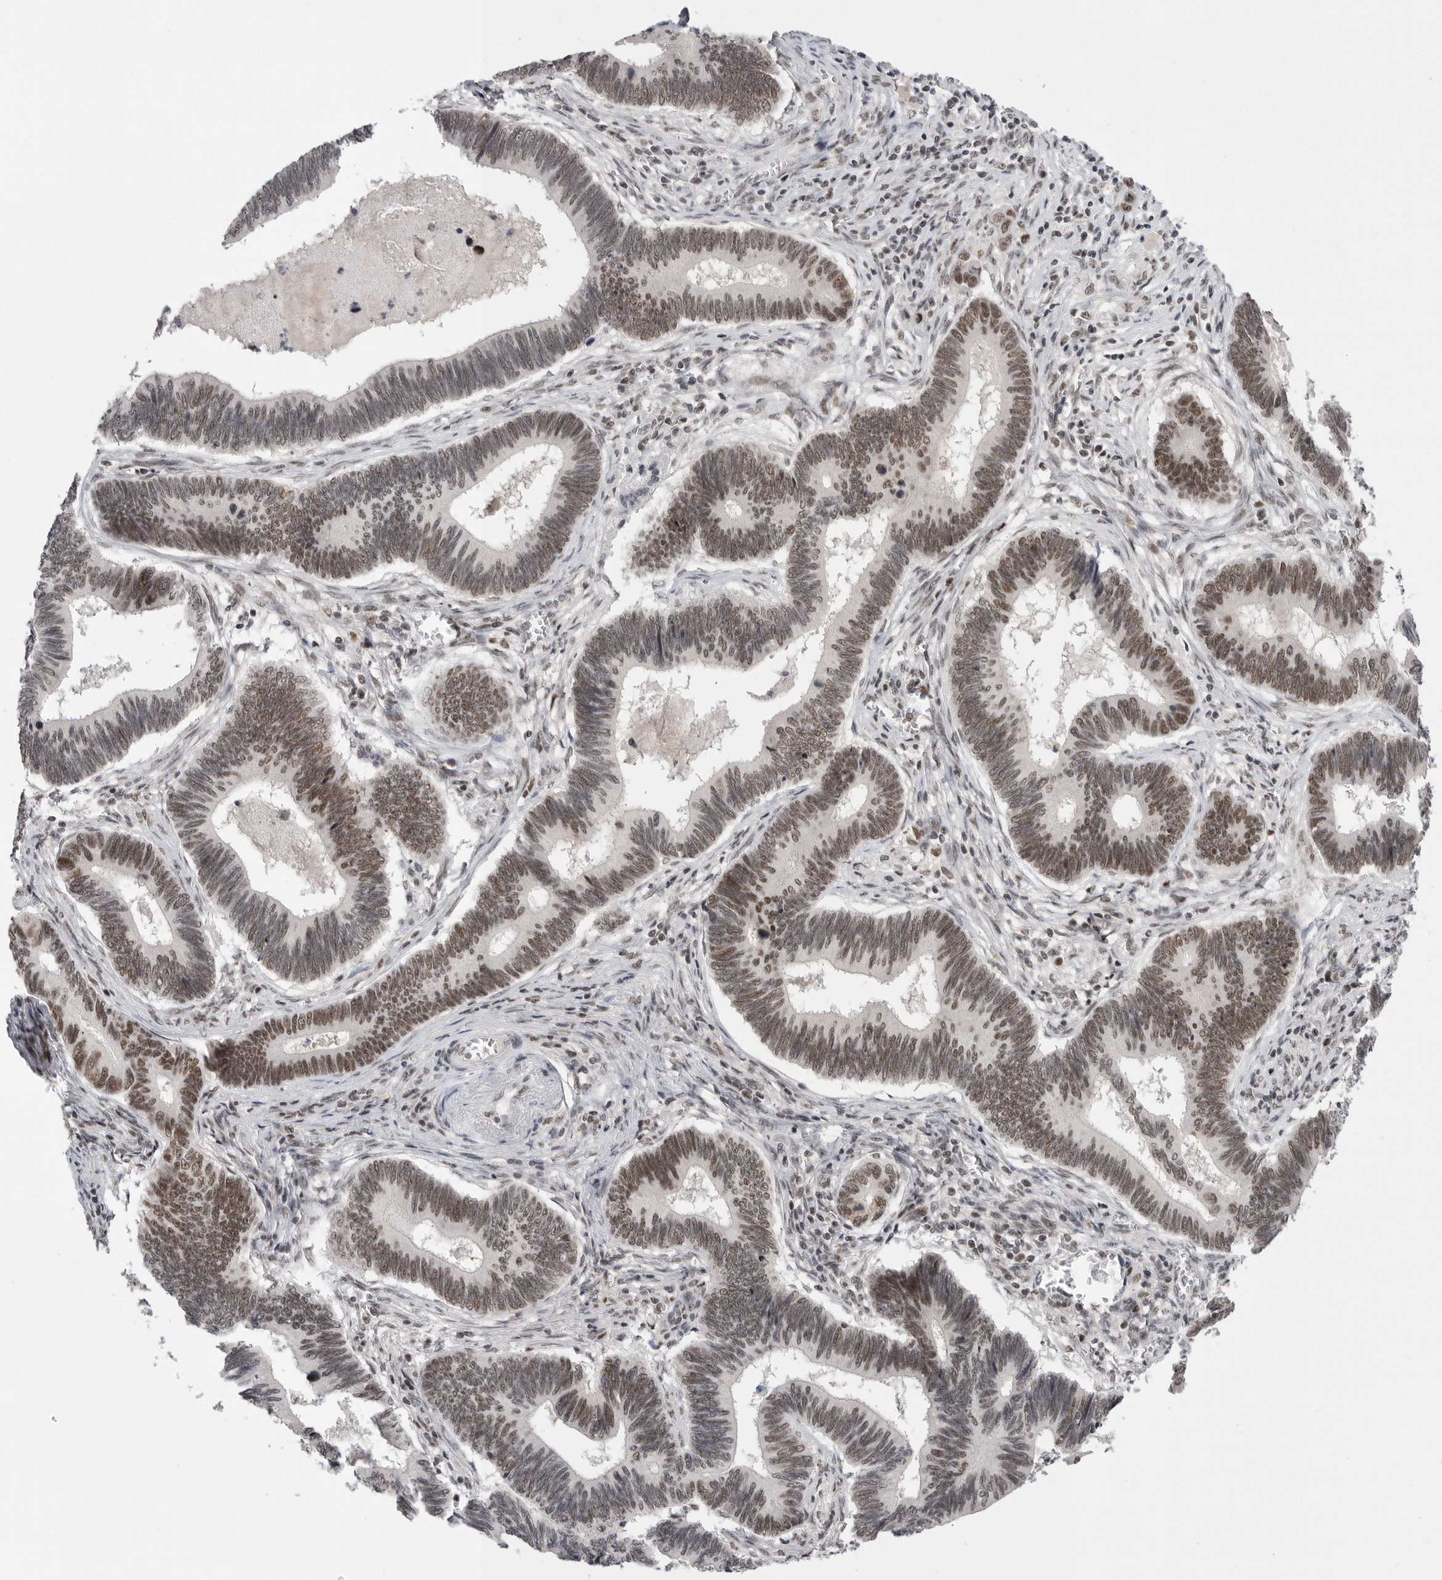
{"staining": {"intensity": "moderate", "quantity": ">75%", "location": "nuclear"}, "tissue": "pancreatic cancer", "cell_type": "Tumor cells", "image_type": "cancer", "snomed": [{"axis": "morphology", "description": "Adenocarcinoma, NOS"}, {"axis": "topography", "description": "Pancreas"}], "caption": "Approximately >75% of tumor cells in human pancreatic cancer (adenocarcinoma) reveal moderate nuclear protein expression as visualized by brown immunohistochemical staining.", "gene": "POU5F1", "patient": {"sex": "female", "age": 70}}